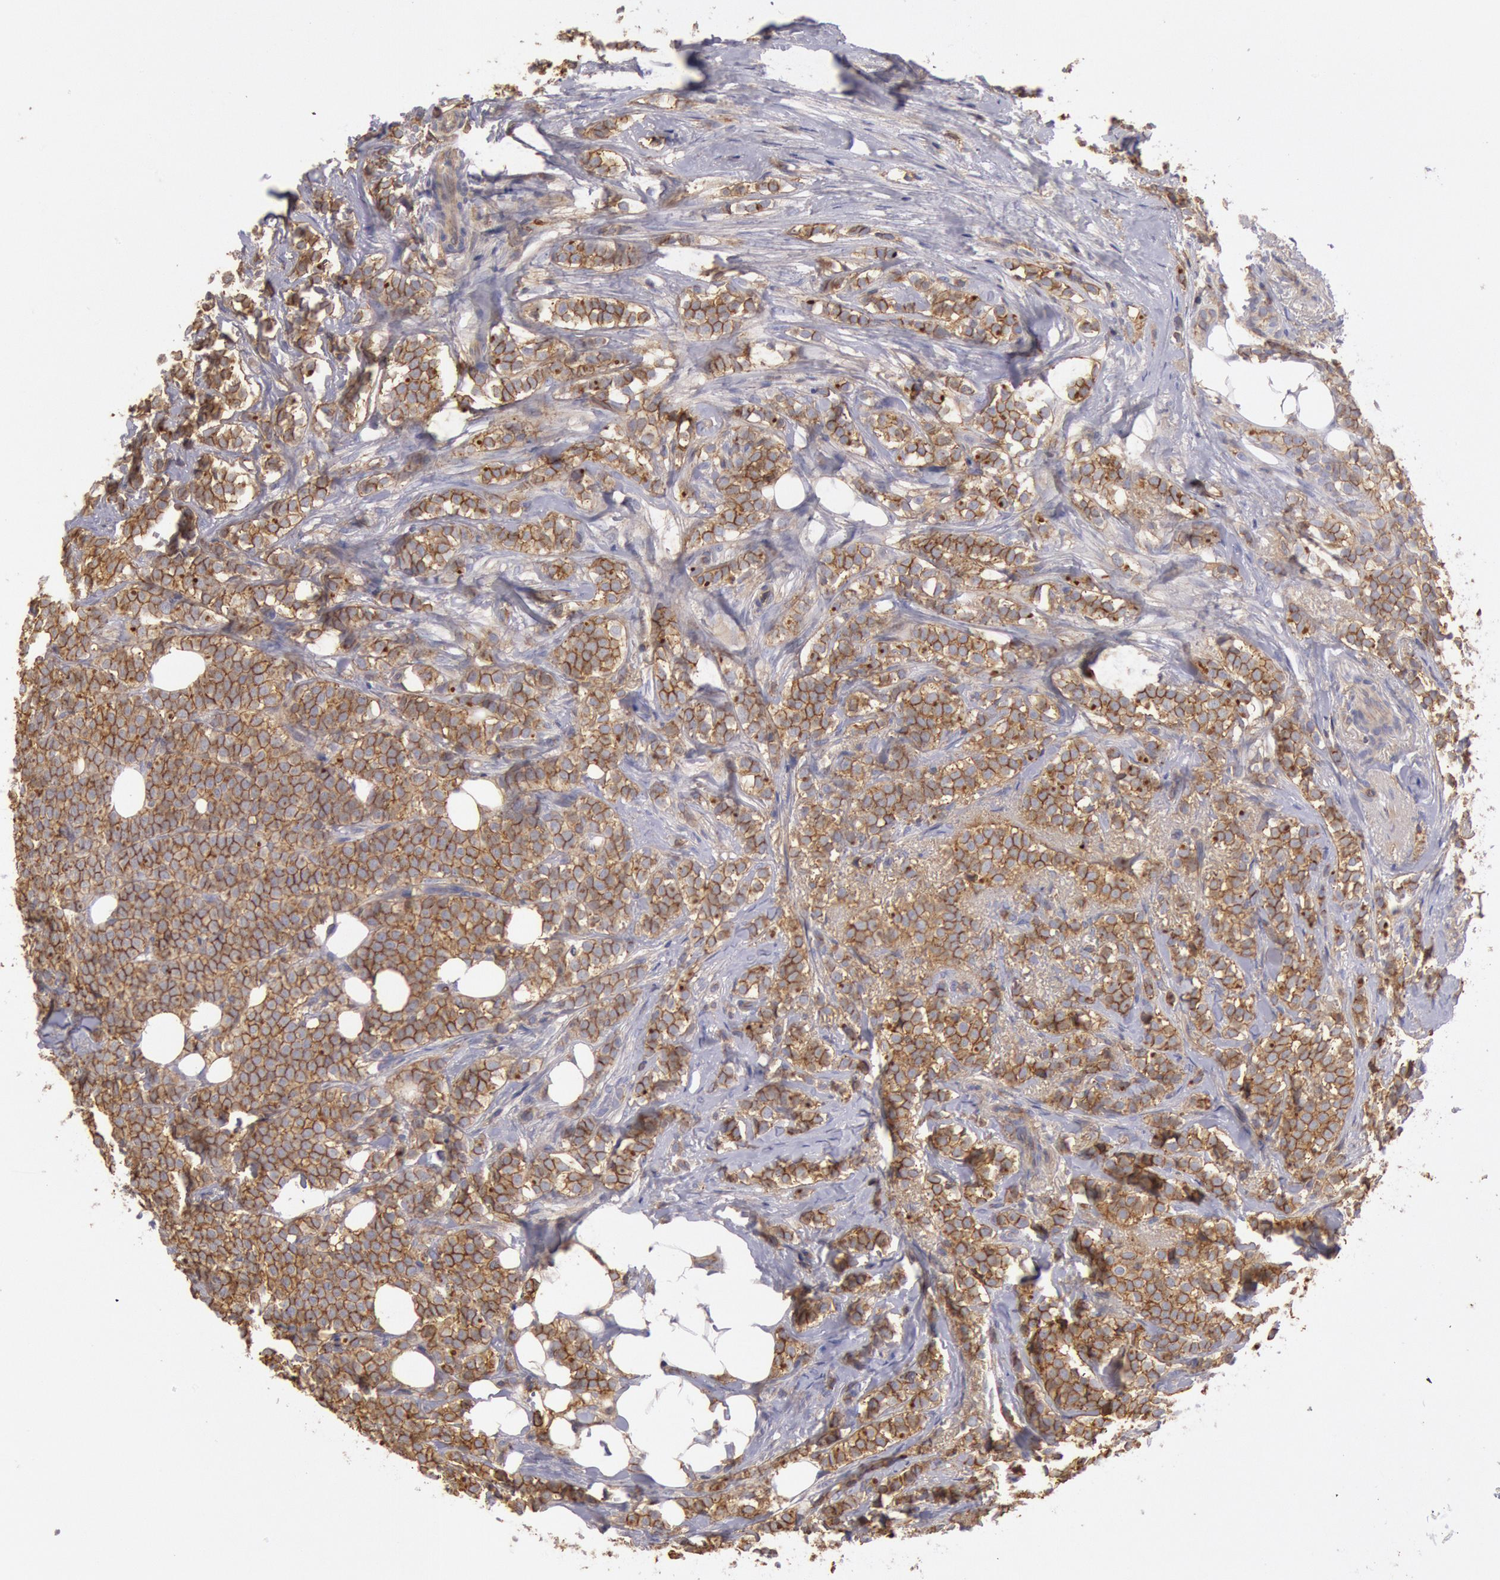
{"staining": {"intensity": "moderate", "quantity": ">75%", "location": "cytoplasmic/membranous"}, "tissue": "breast cancer", "cell_type": "Tumor cells", "image_type": "cancer", "snomed": [{"axis": "morphology", "description": "Lobular carcinoma"}, {"axis": "topography", "description": "Breast"}], "caption": "Immunohistochemistry of breast cancer (lobular carcinoma) shows medium levels of moderate cytoplasmic/membranous expression in approximately >75% of tumor cells.", "gene": "SNAP23", "patient": {"sex": "female", "age": 56}}